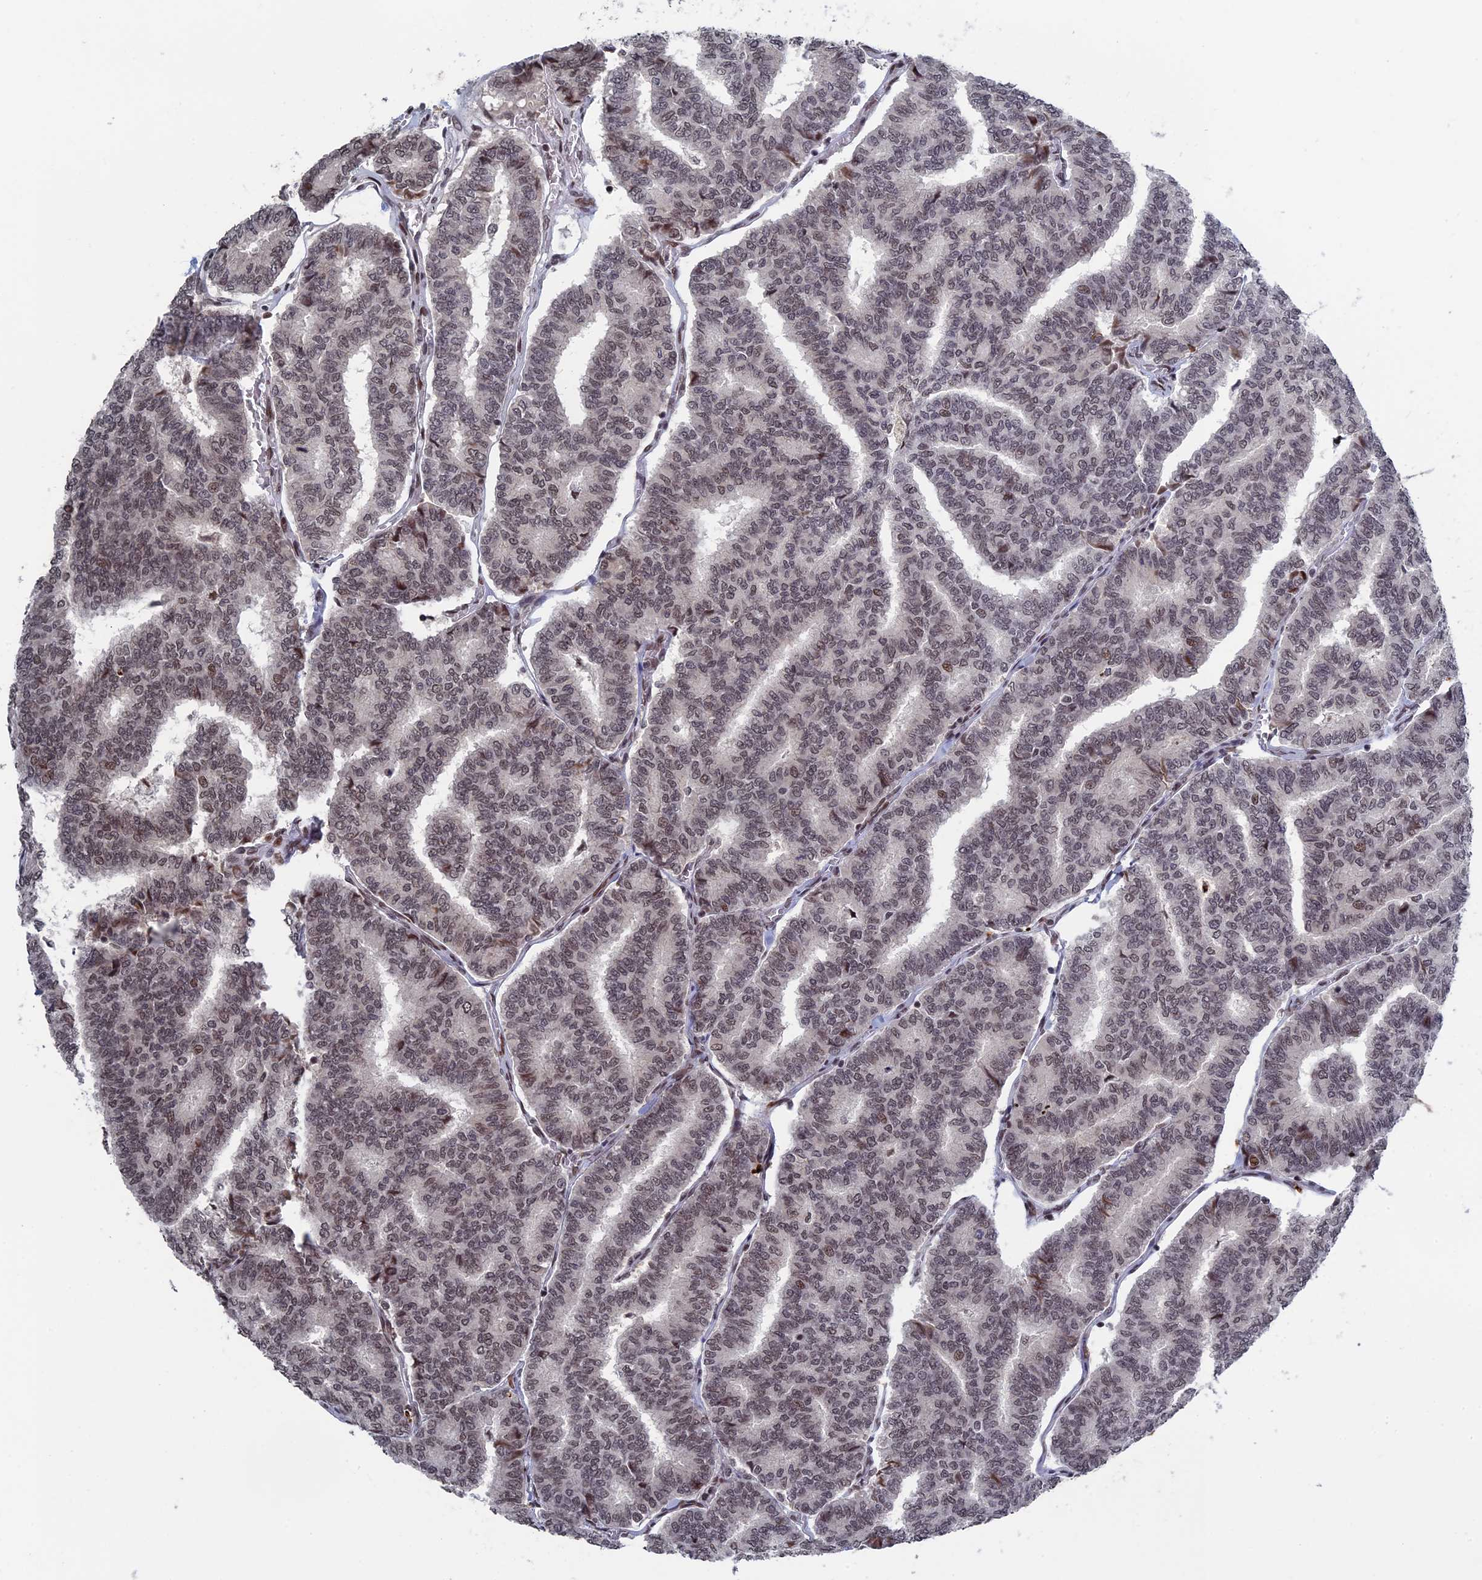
{"staining": {"intensity": "weak", "quantity": "25%-75%", "location": "nuclear"}, "tissue": "thyroid cancer", "cell_type": "Tumor cells", "image_type": "cancer", "snomed": [{"axis": "morphology", "description": "Papillary adenocarcinoma, NOS"}, {"axis": "topography", "description": "Thyroid gland"}], "caption": "This is a histology image of immunohistochemistry (IHC) staining of thyroid cancer, which shows weak positivity in the nuclear of tumor cells.", "gene": "NR2C2AP", "patient": {"sex": "female", "age": 35}}